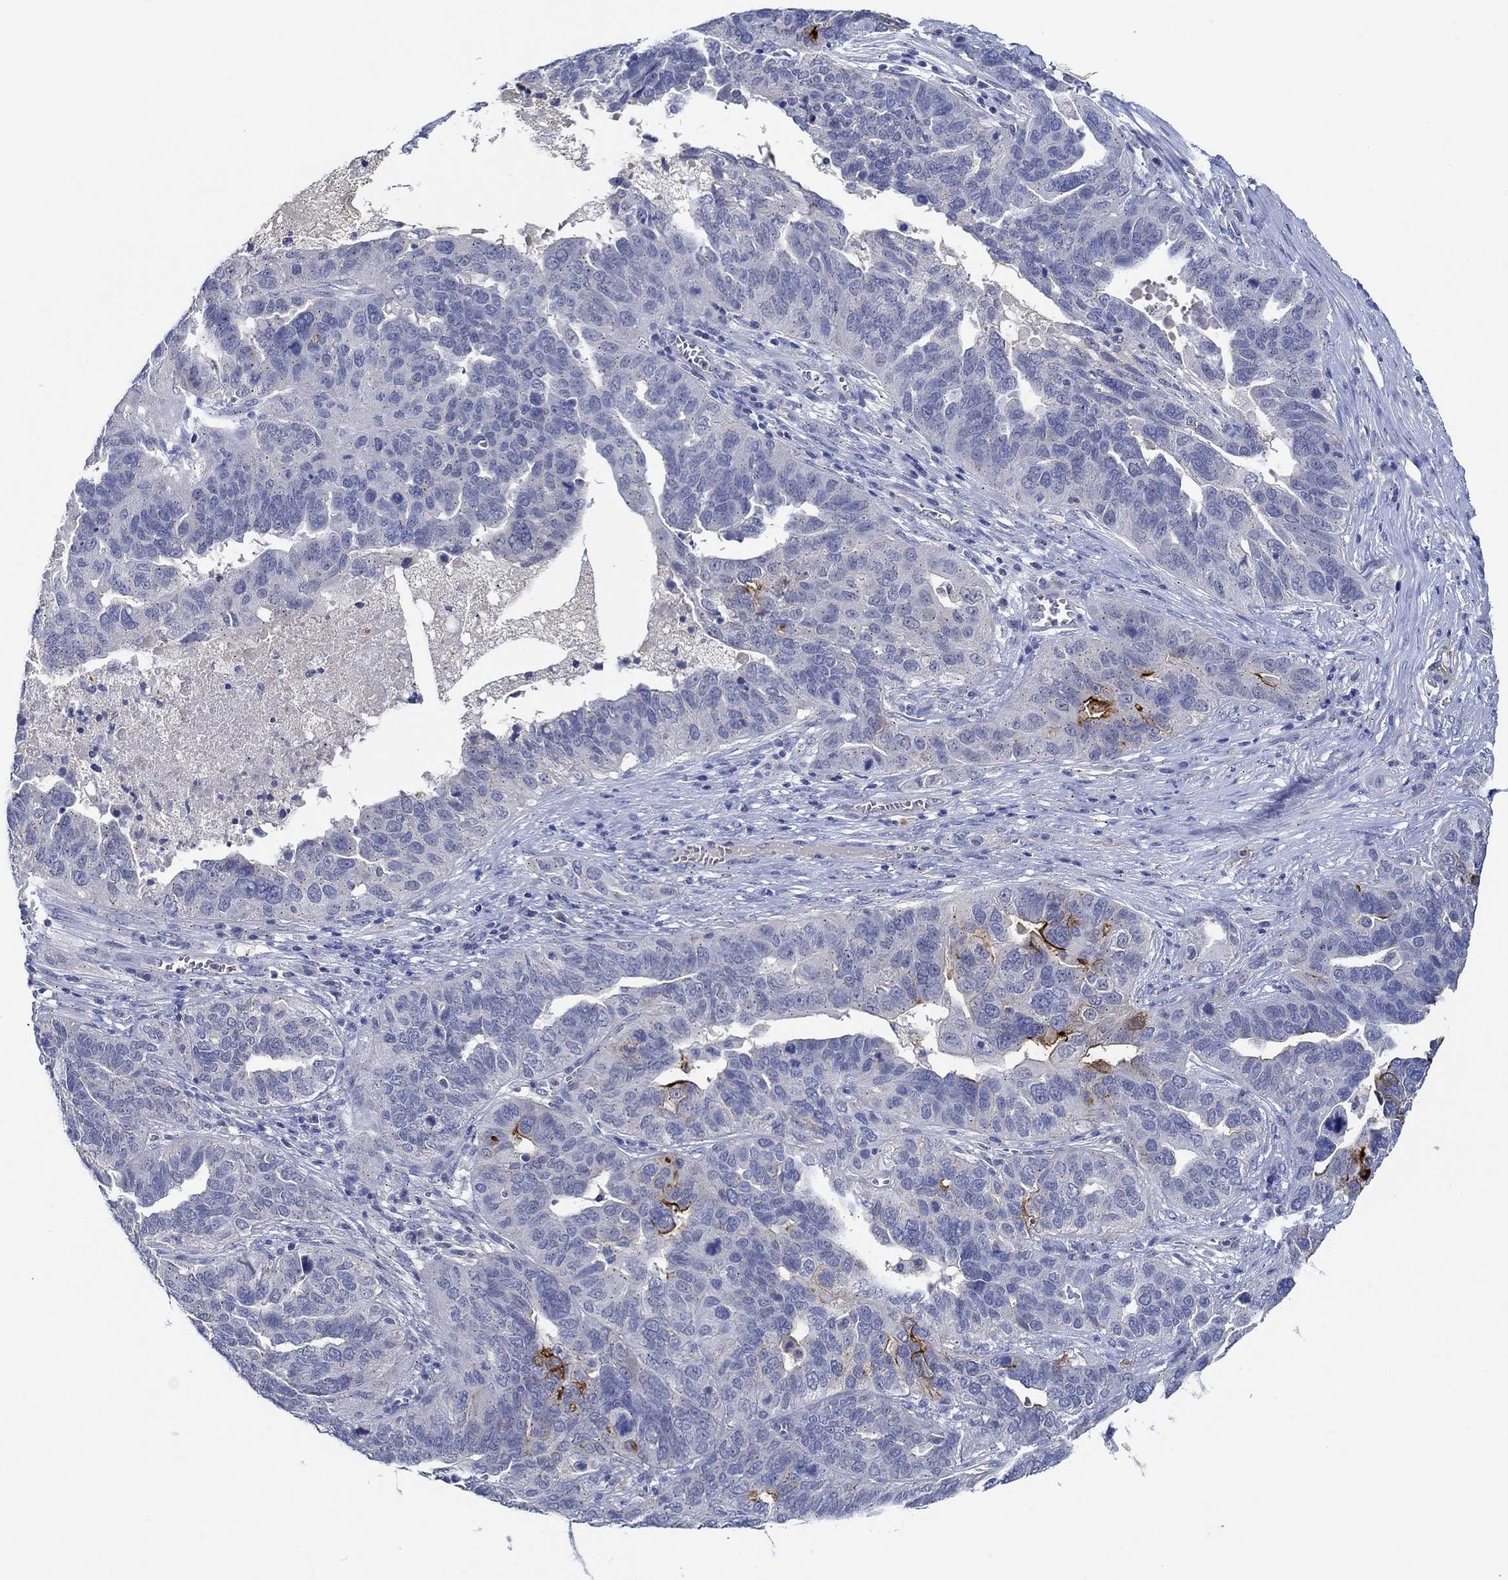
{"staining": {"intensity": "strong", "quantity": "<25%", "location": "cytoplasmic/membranous"}, "tissue": "ovarian cancer", "cell_type": "Tumor cells", "image_type": "cancer", "snomed": [{"axis": "morphology", "description": "Carcinoma, endometroid"}, {"axis": "topography", "description": "Soft tissue"}, {"axis": "topography", "description": "Ovary"}], "caption": "Immunohistochemistry (IHC) micrograph of neoplastic tissue: human ovarian endometroid carcinoma stained using immunohistochemistry (IHC) demonstrates medium levels of strong protein expression localized specifically in the cytoplasmic/membranous of tumor cells, appearing as a cytoplasmic/membranous brown color.", "gene": "CPM", "patient": {"sex": "female", "age": 52}}